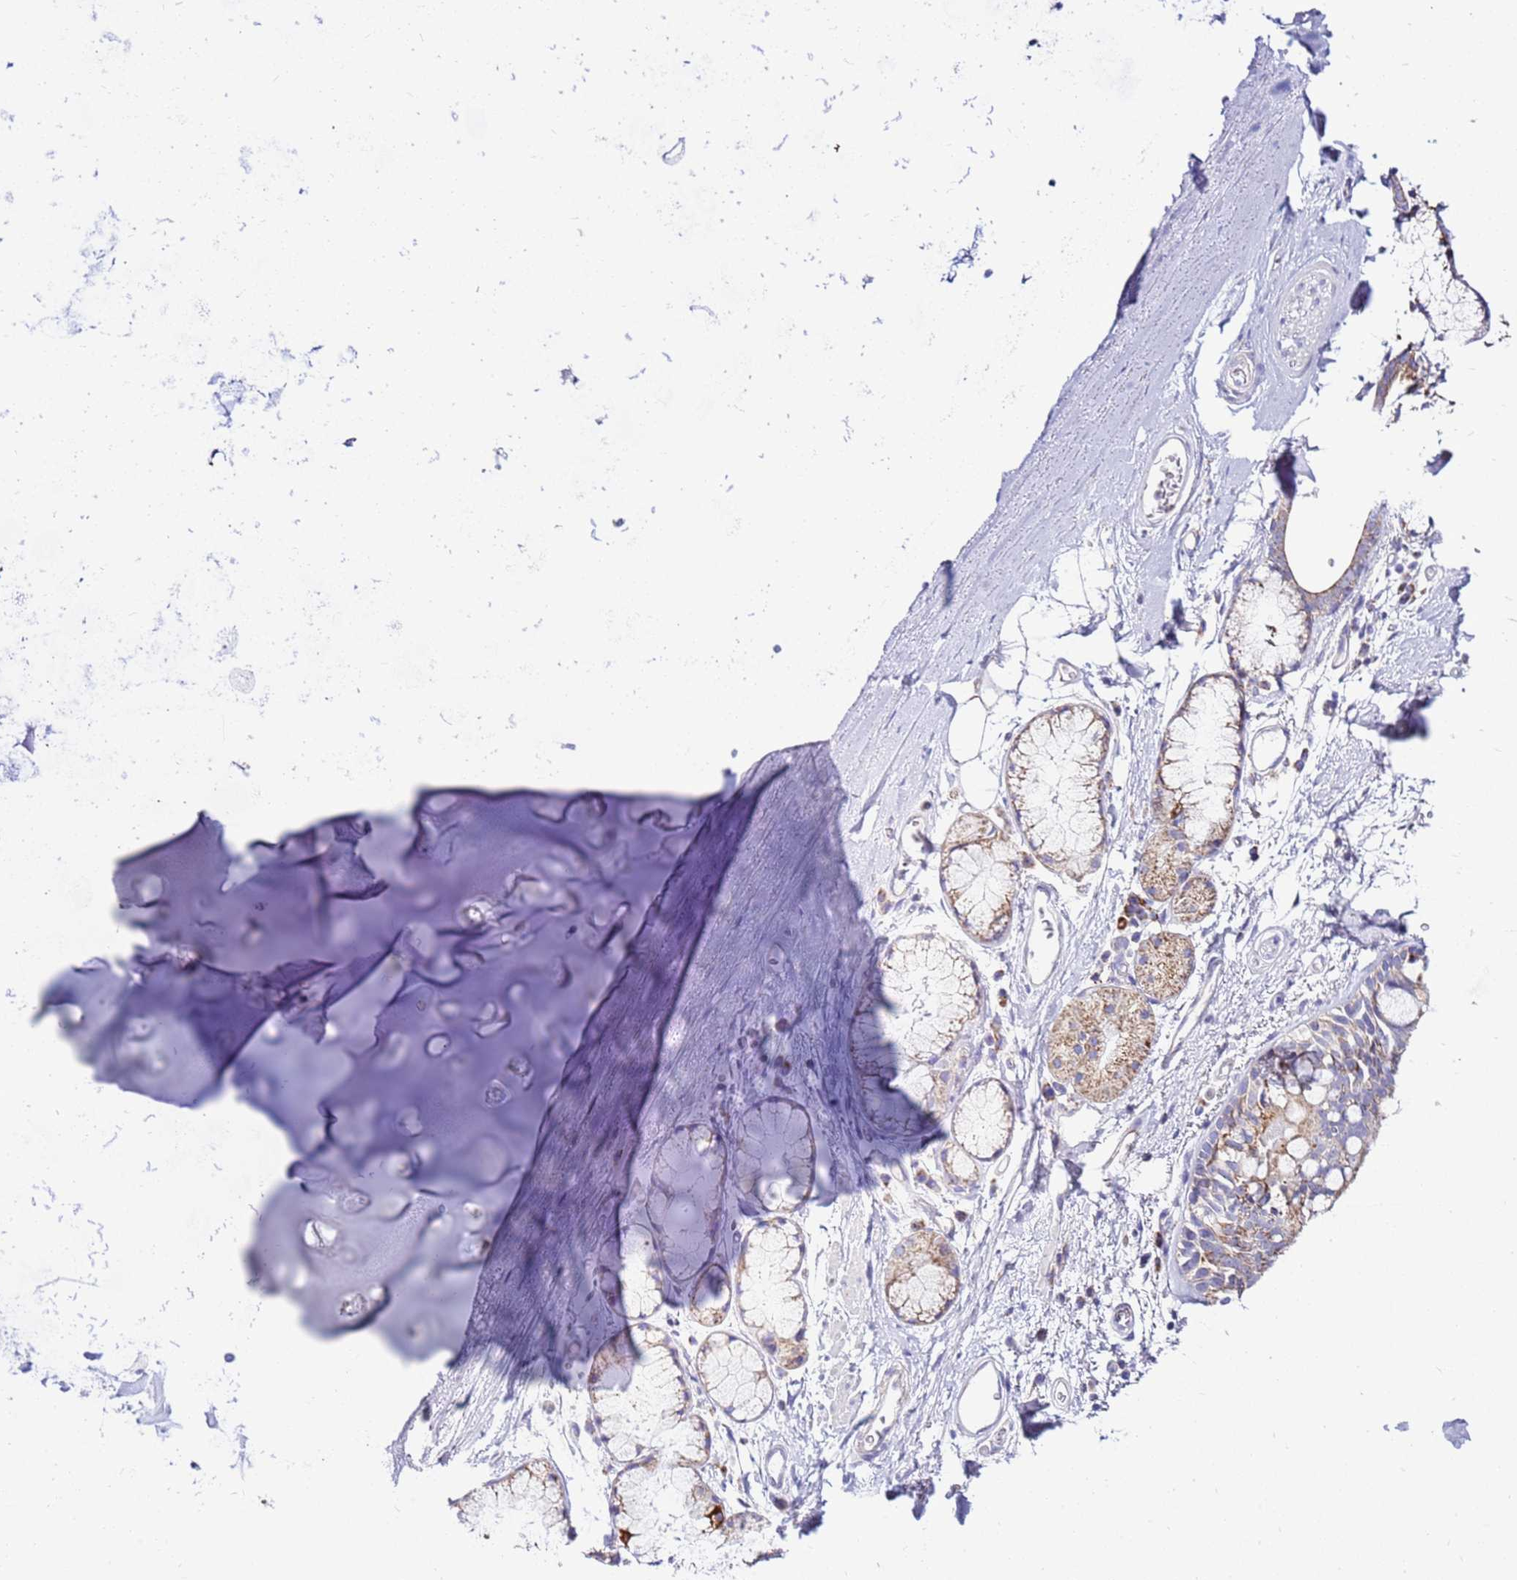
{"staining": {"intensity": "negative", "quantity": "none", "location": "none"}, "tissue": "adipose tissue", "cell_type": "Adipocytes", "image_type": "normal", "snomed": [{"axis": "morphology", "description": "Normal tissue, NOS"}, {"axis": "topography", "description": "Cartilage tissue"}], "caption": "DAB immunohistochemical staining of benign human adipose tissue exhibits no significant staining in adipocytes. Brightfield microscopy of immunohistochemistry (IHC) stained with DAB (brown) and hematoxylin (blue), captured at high magnification.", "gene": "IGF1R", "patient": {"sex": "male", "age": 73}}